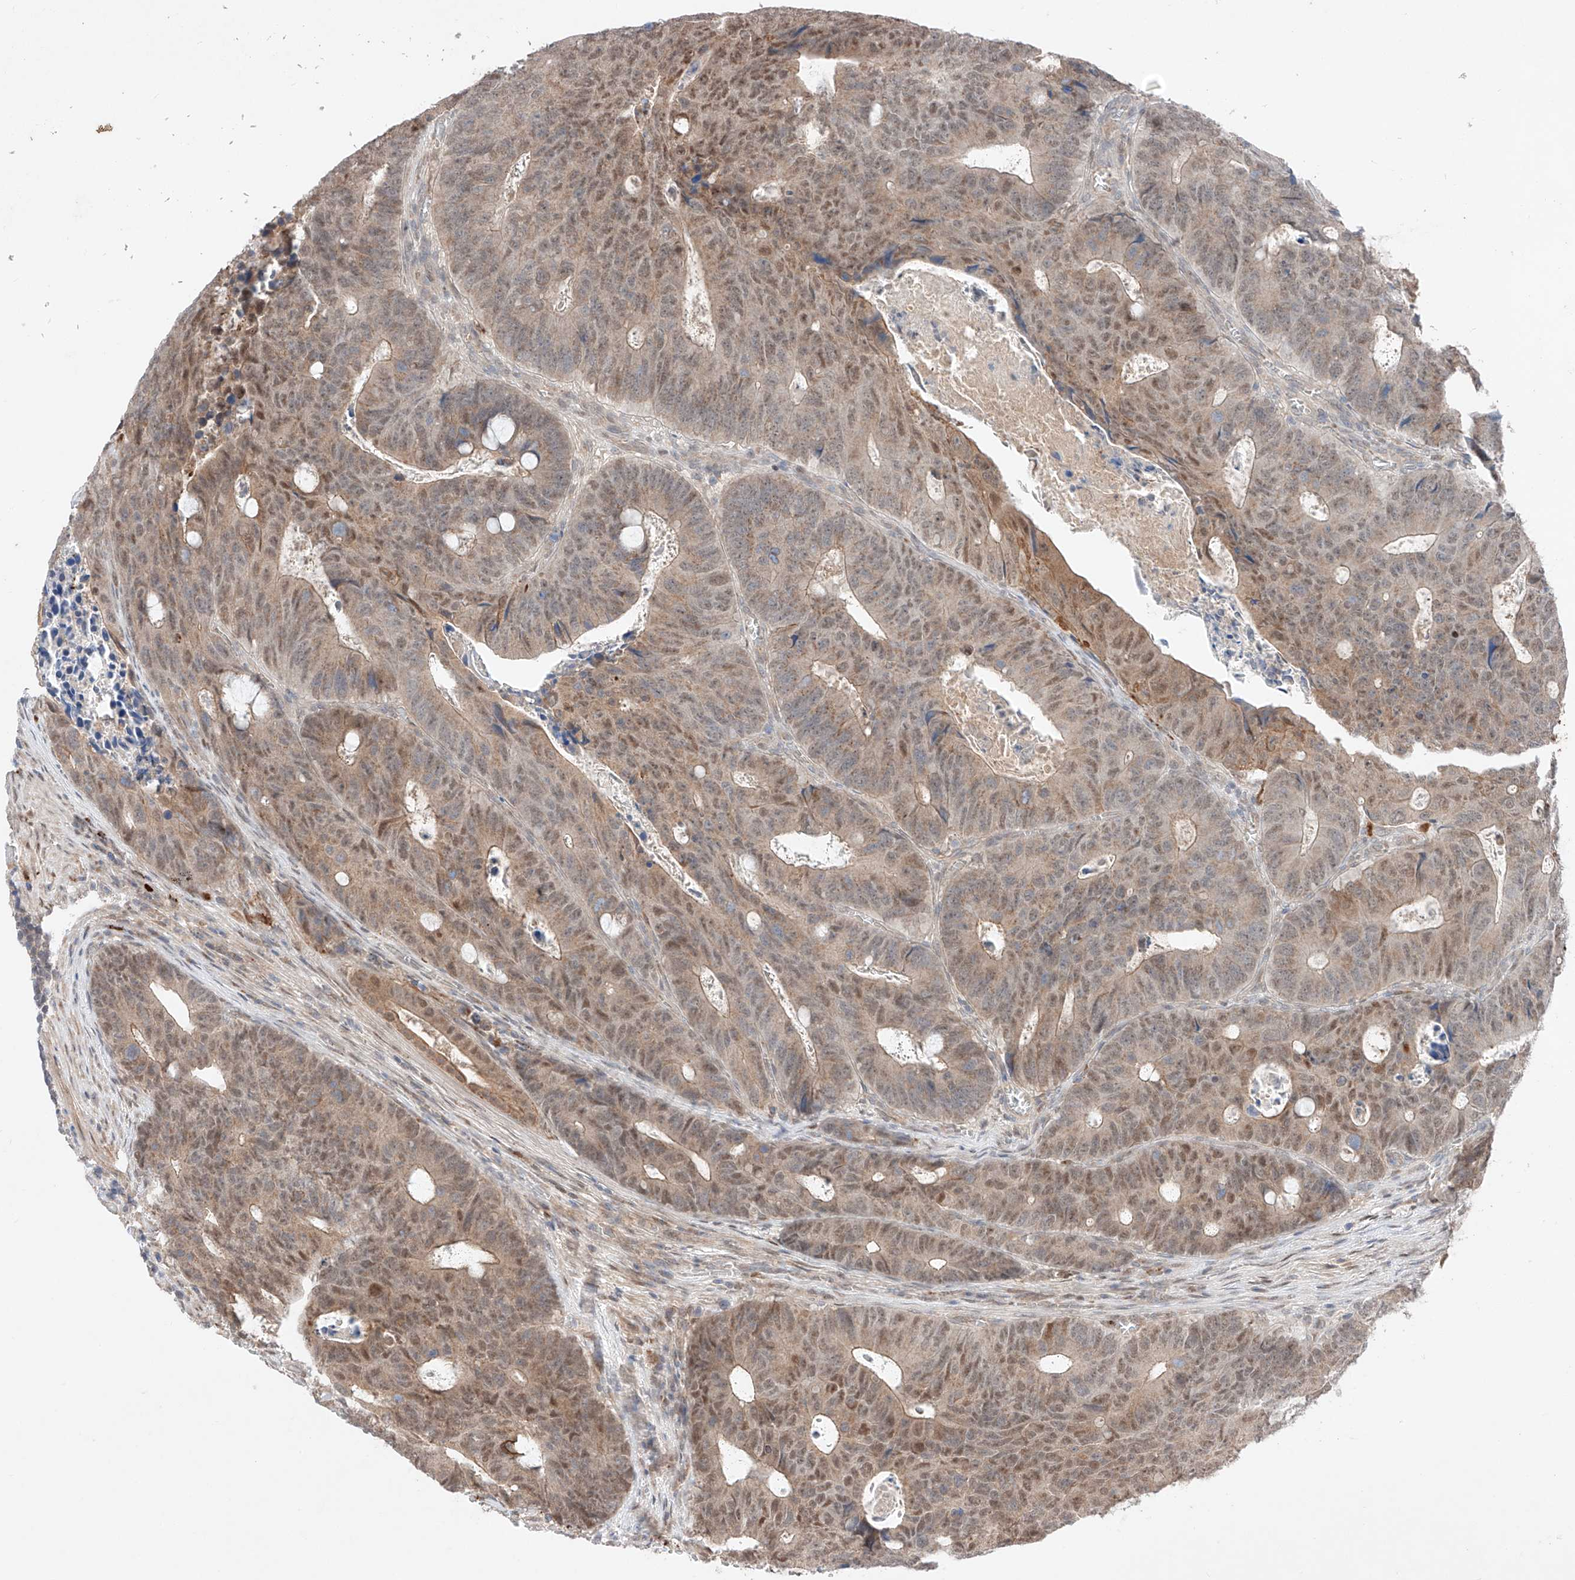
{"staining": {"intensity": "moderate", "quantity": ">75%", "location": "cytoplasmic/membranous,nuclear"}, "tissue": "colorectal cancer", "cell_type": "Tumor cells", "image_type": "cancer", "snomed": [{"axis": "morphology", "description": "Adenocarcinoma, NOS"}, {"axis": "topography", "description": "Colon"}], "caption": "Adenocarcinoma (colorectal) stained with a protein marker shows moderate staining in tumor cells.", "gene": "GCNT1", "patient": {"sex": "male", "age": 87}}